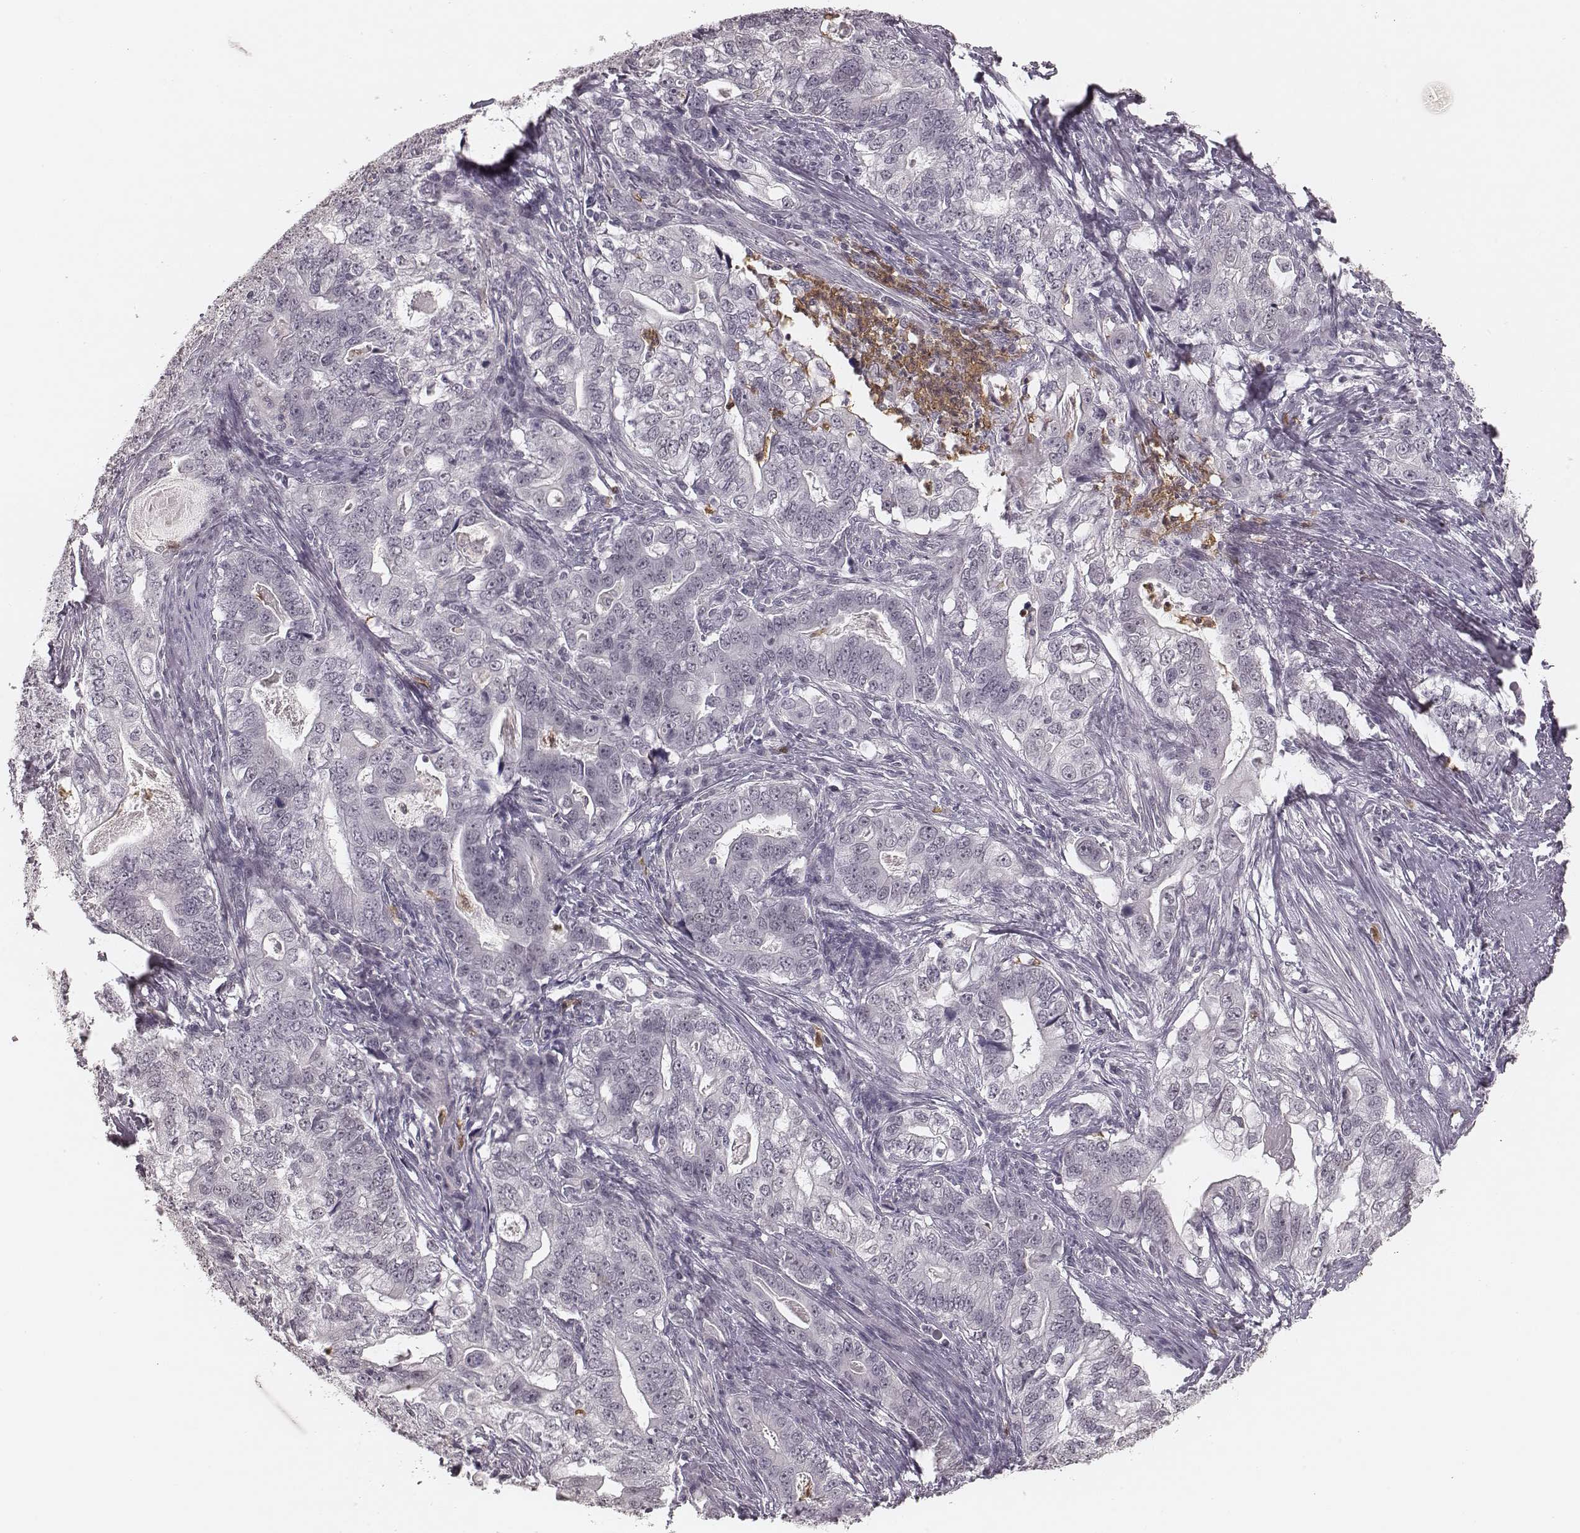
{"staining": {"intensity": "negative", "quantity": "none", "location": "none"}, "tissue": "stomach cancer", "cell_type": "Tumor cells", "image_type": "cancer", "snomed": [{"axis": "morphology", "description": "Adenocarcinoma, NOS"}, {"axis": "topography", "description": "Stomach, lower"}], "caption": "The immunohistochemistry micrograph has no significant positivity in tumor cells of stomach adenocarcinoma tissue.", "gene": "KITLG", "patient": {"sex": "female", "age": 72}}